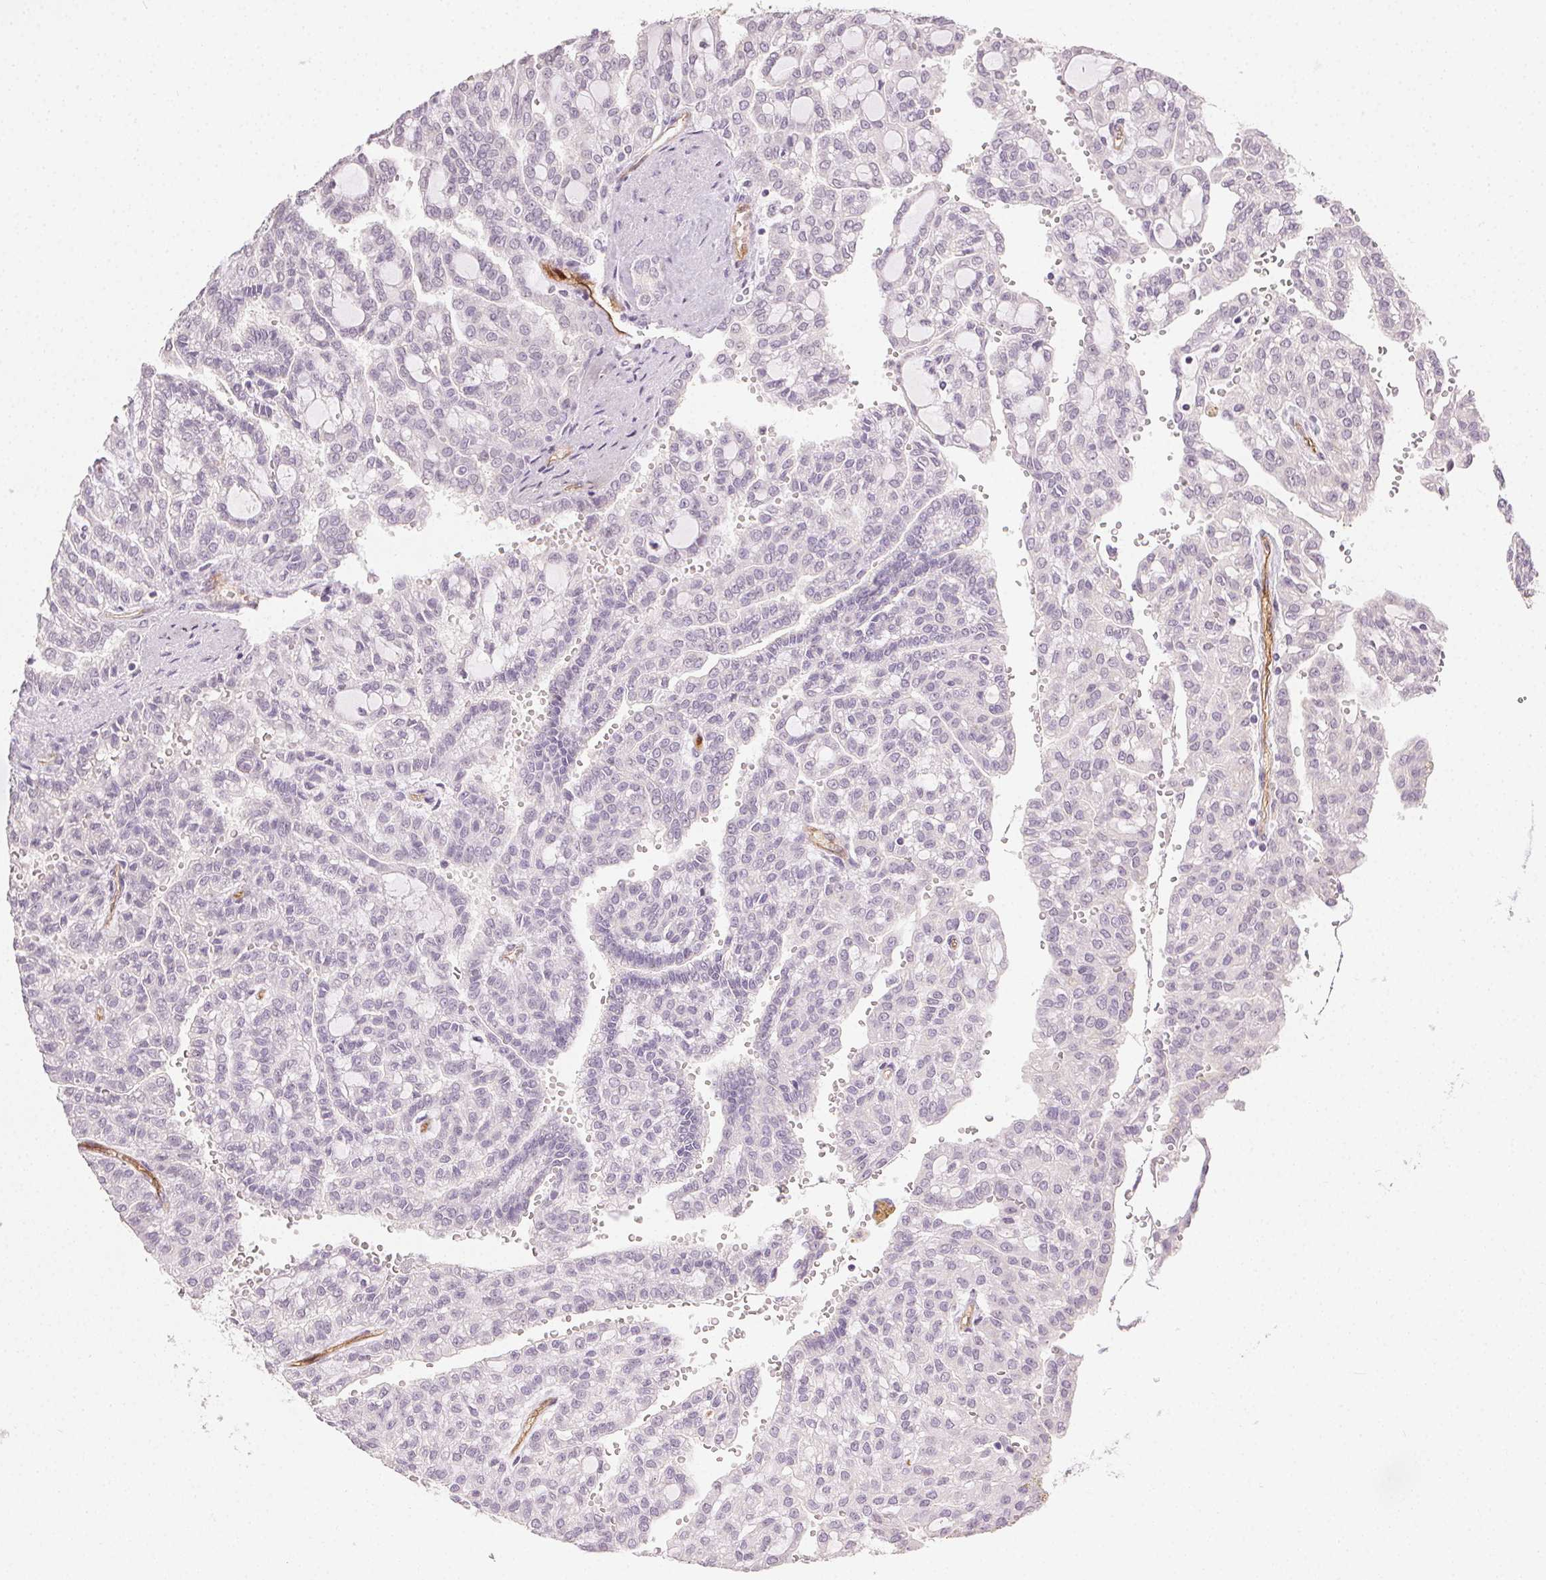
{"staining": {"intensity": "negative", "quantity": "none", "location": "none"}, "tissue": "renal cancer", "cell_type": "Tumor cells", "image_type": "cancer", "snomed": [{"axis": "morphology", "description": "Adenocarcinoma, NOS"}, {"axis": "topography", "description": "Kidney"}], "caption": "An immunohistochemistry photomicrograph of renal adenocarcinoma is shown. There is no staining in tumor cells of renal adenocarcinoma.", "gene": "PODXL", "patient": {"sex": "male", "age": 63}}